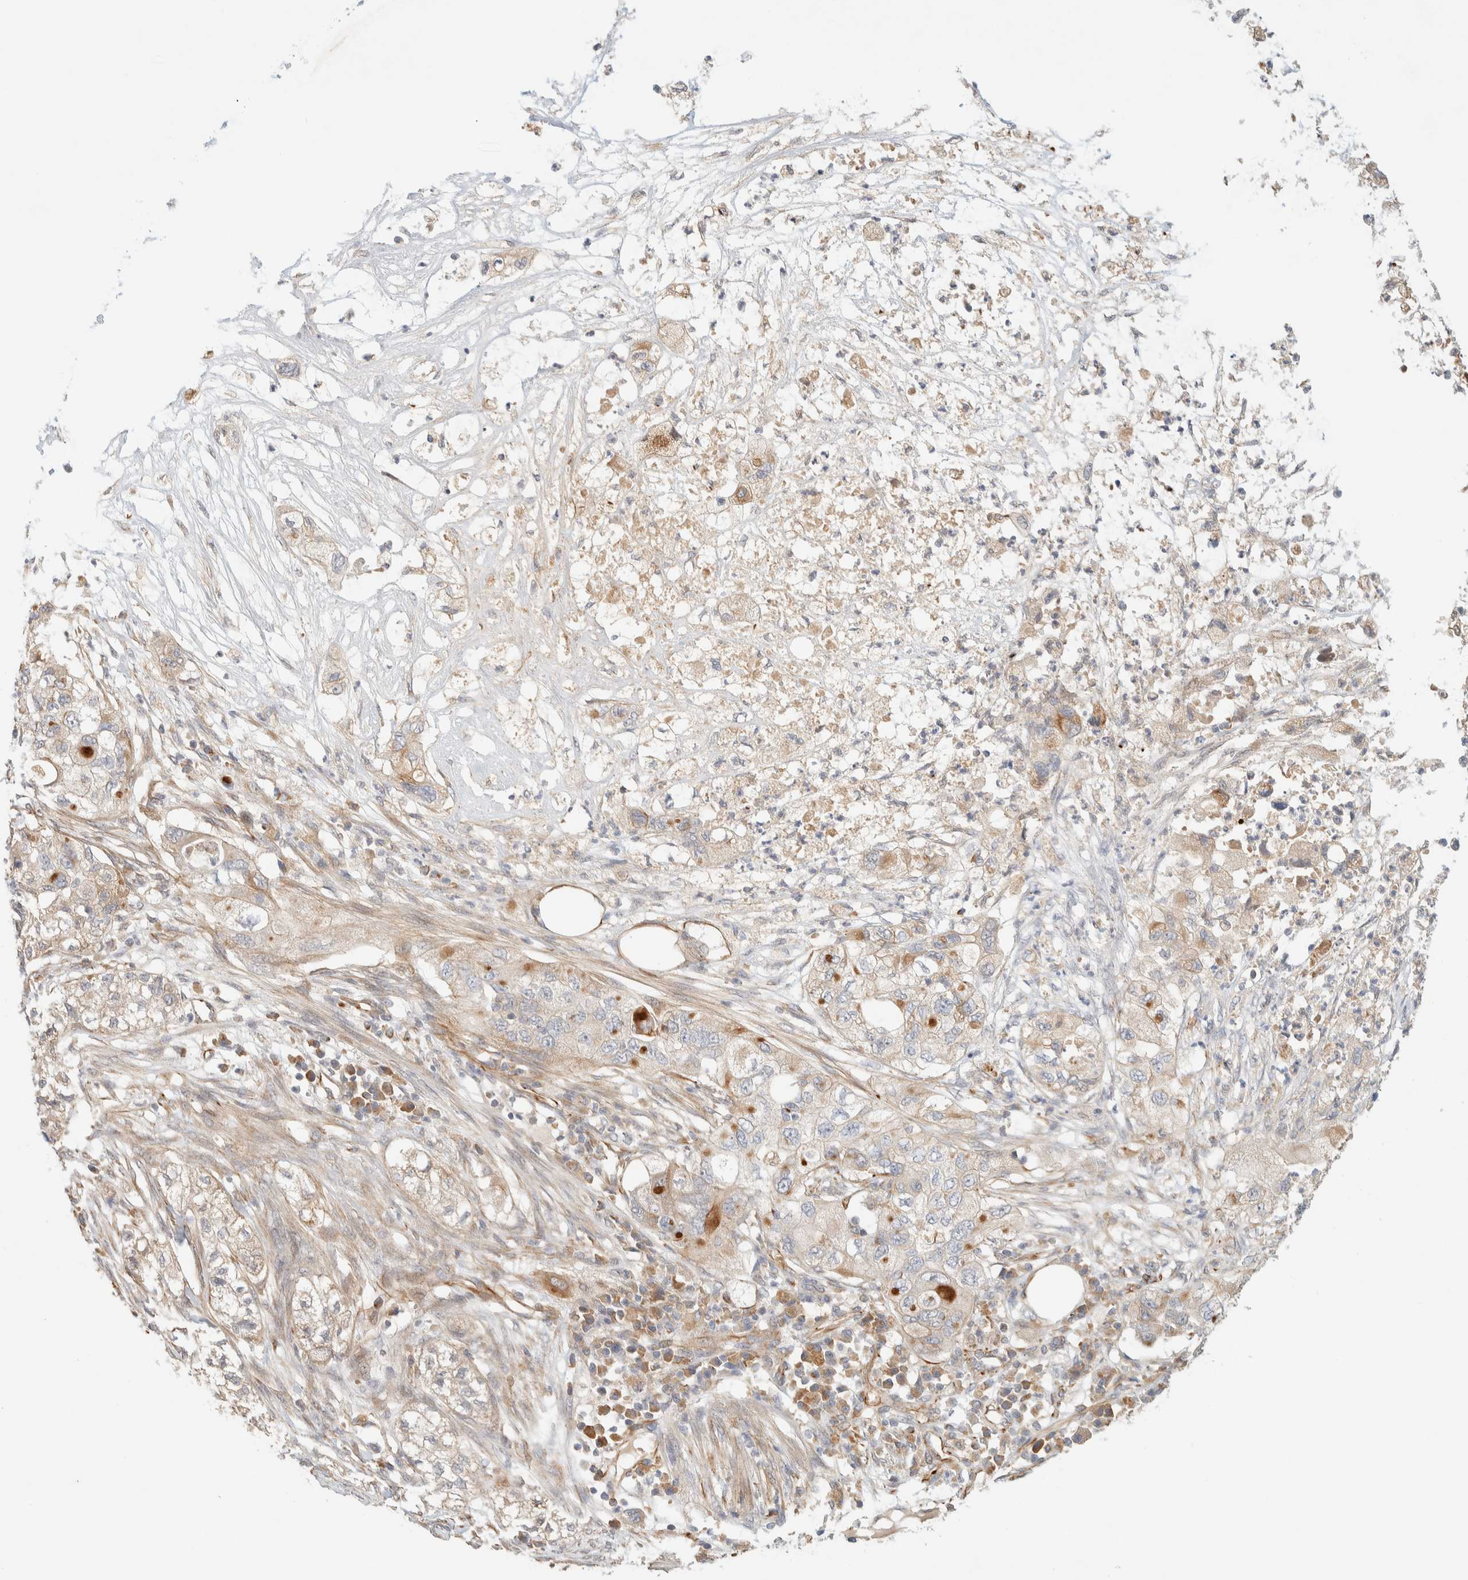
{"staining": {"intensity": "weak", "quantity": ">75%", "location": "cytoplasmic/membranous"}, "tissue": "pancreatic cancer", "cell_type": "Tumor cells", "image_type": "cancer", "snomed": [{"axis": "morphology", "description": "Adenocarcinoma, NOS"}, {"axis": "topography", "description": "Pancreas"}], "caption": "Weak cytoplasmic/membranous positivity for a protein is seen in about >75% of tumor cells of pancreatic adenocarcinoma using immunohistochemistry (IHC).", "gene": "FAT1", "patient": {"sex": "female", "age": 78}}